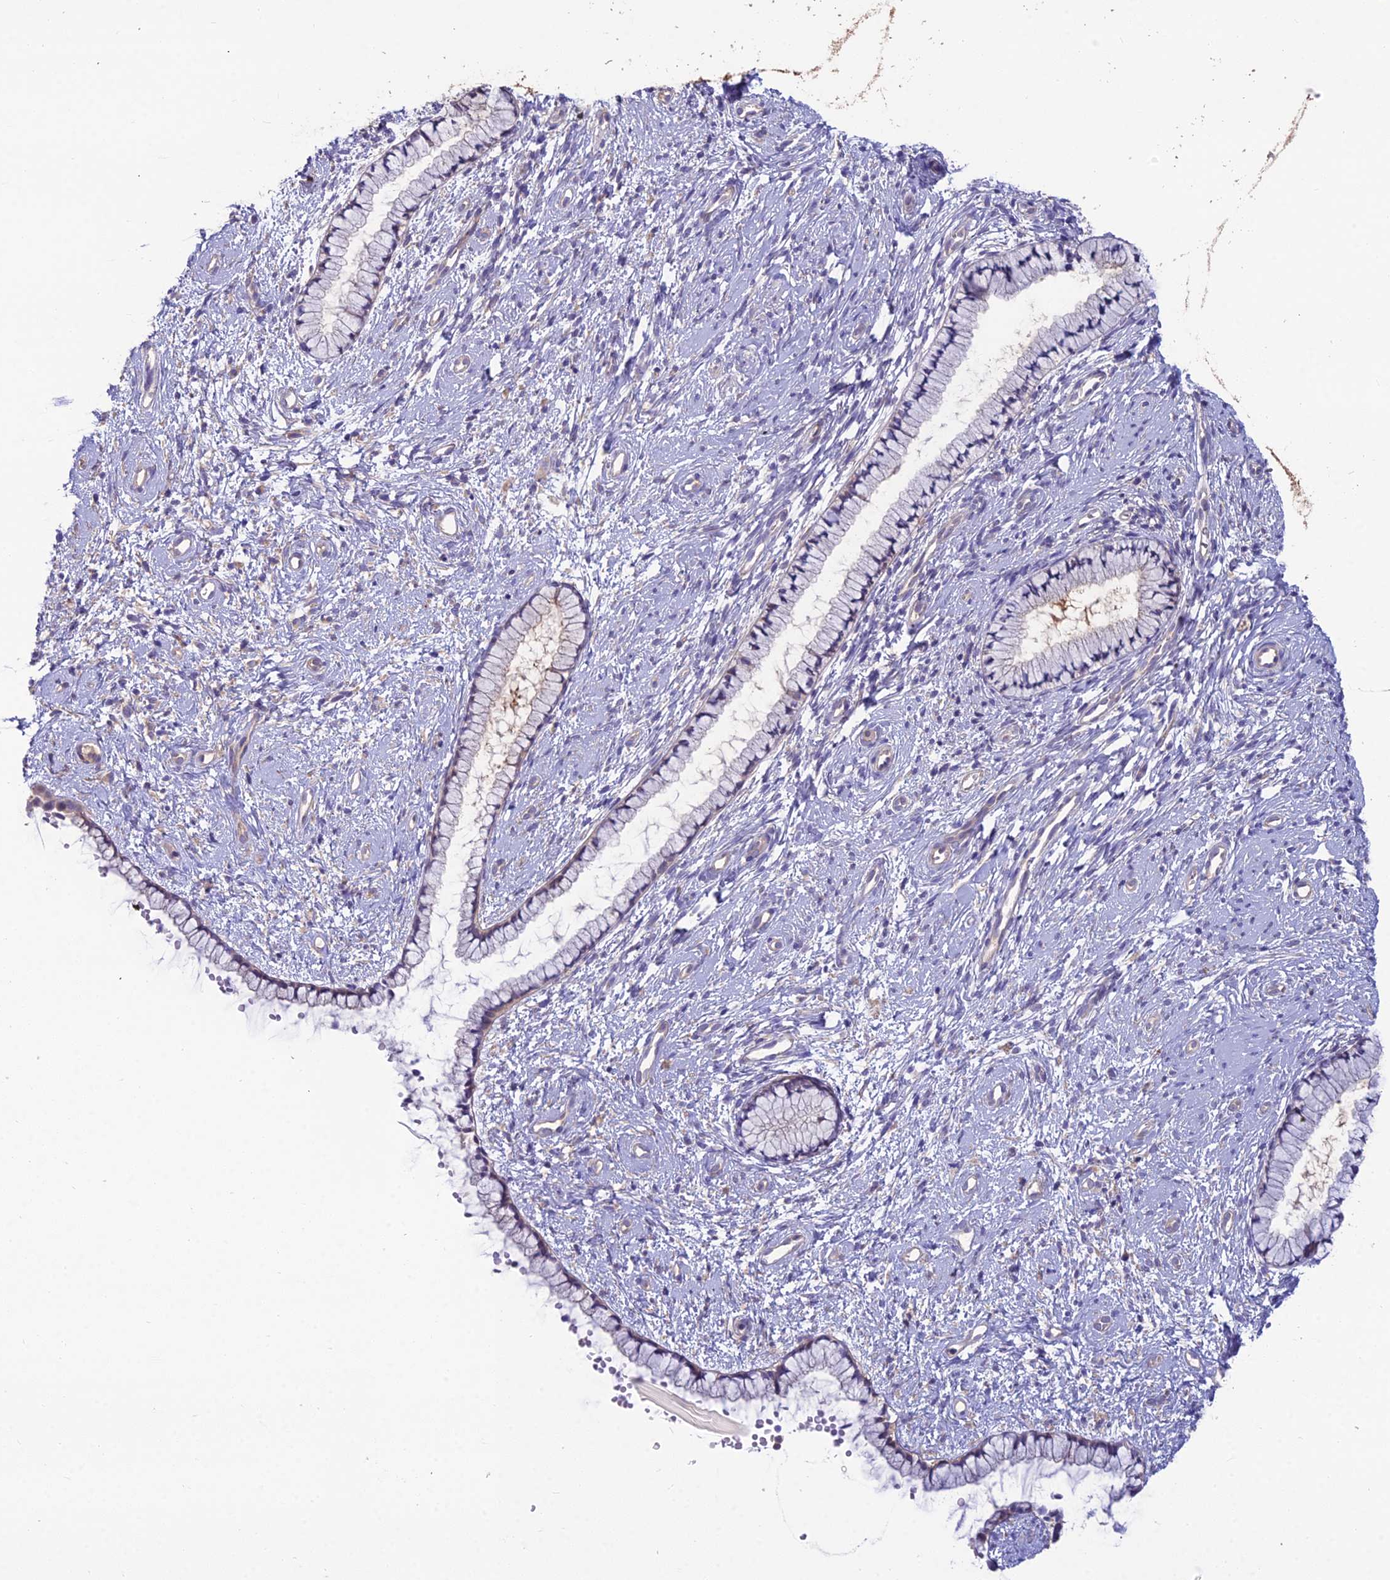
{"staining": {"intensity": "weak", "quantity": ">75%", "location": "cytoplasmic/membranous"}, "tissue": "cervix", "cell_type": "Glandular cells", "image_type": "normal", "snomed": [{"axis": "morphology", "description": "Normal tissue, NOS"}, {"axis": "topography", "description": "Cervix"}], "caption": "Protein staining of normal cervix demonstrates weak cytoplasmic/membranous positivity in approximately >75% of glandular cells. Immunohistochemistry (ihc) stains the protein of interest in brown and the nuclei are stained blue.", "gene": "MVD", "patient": {"sex": "female", "age": 57}}